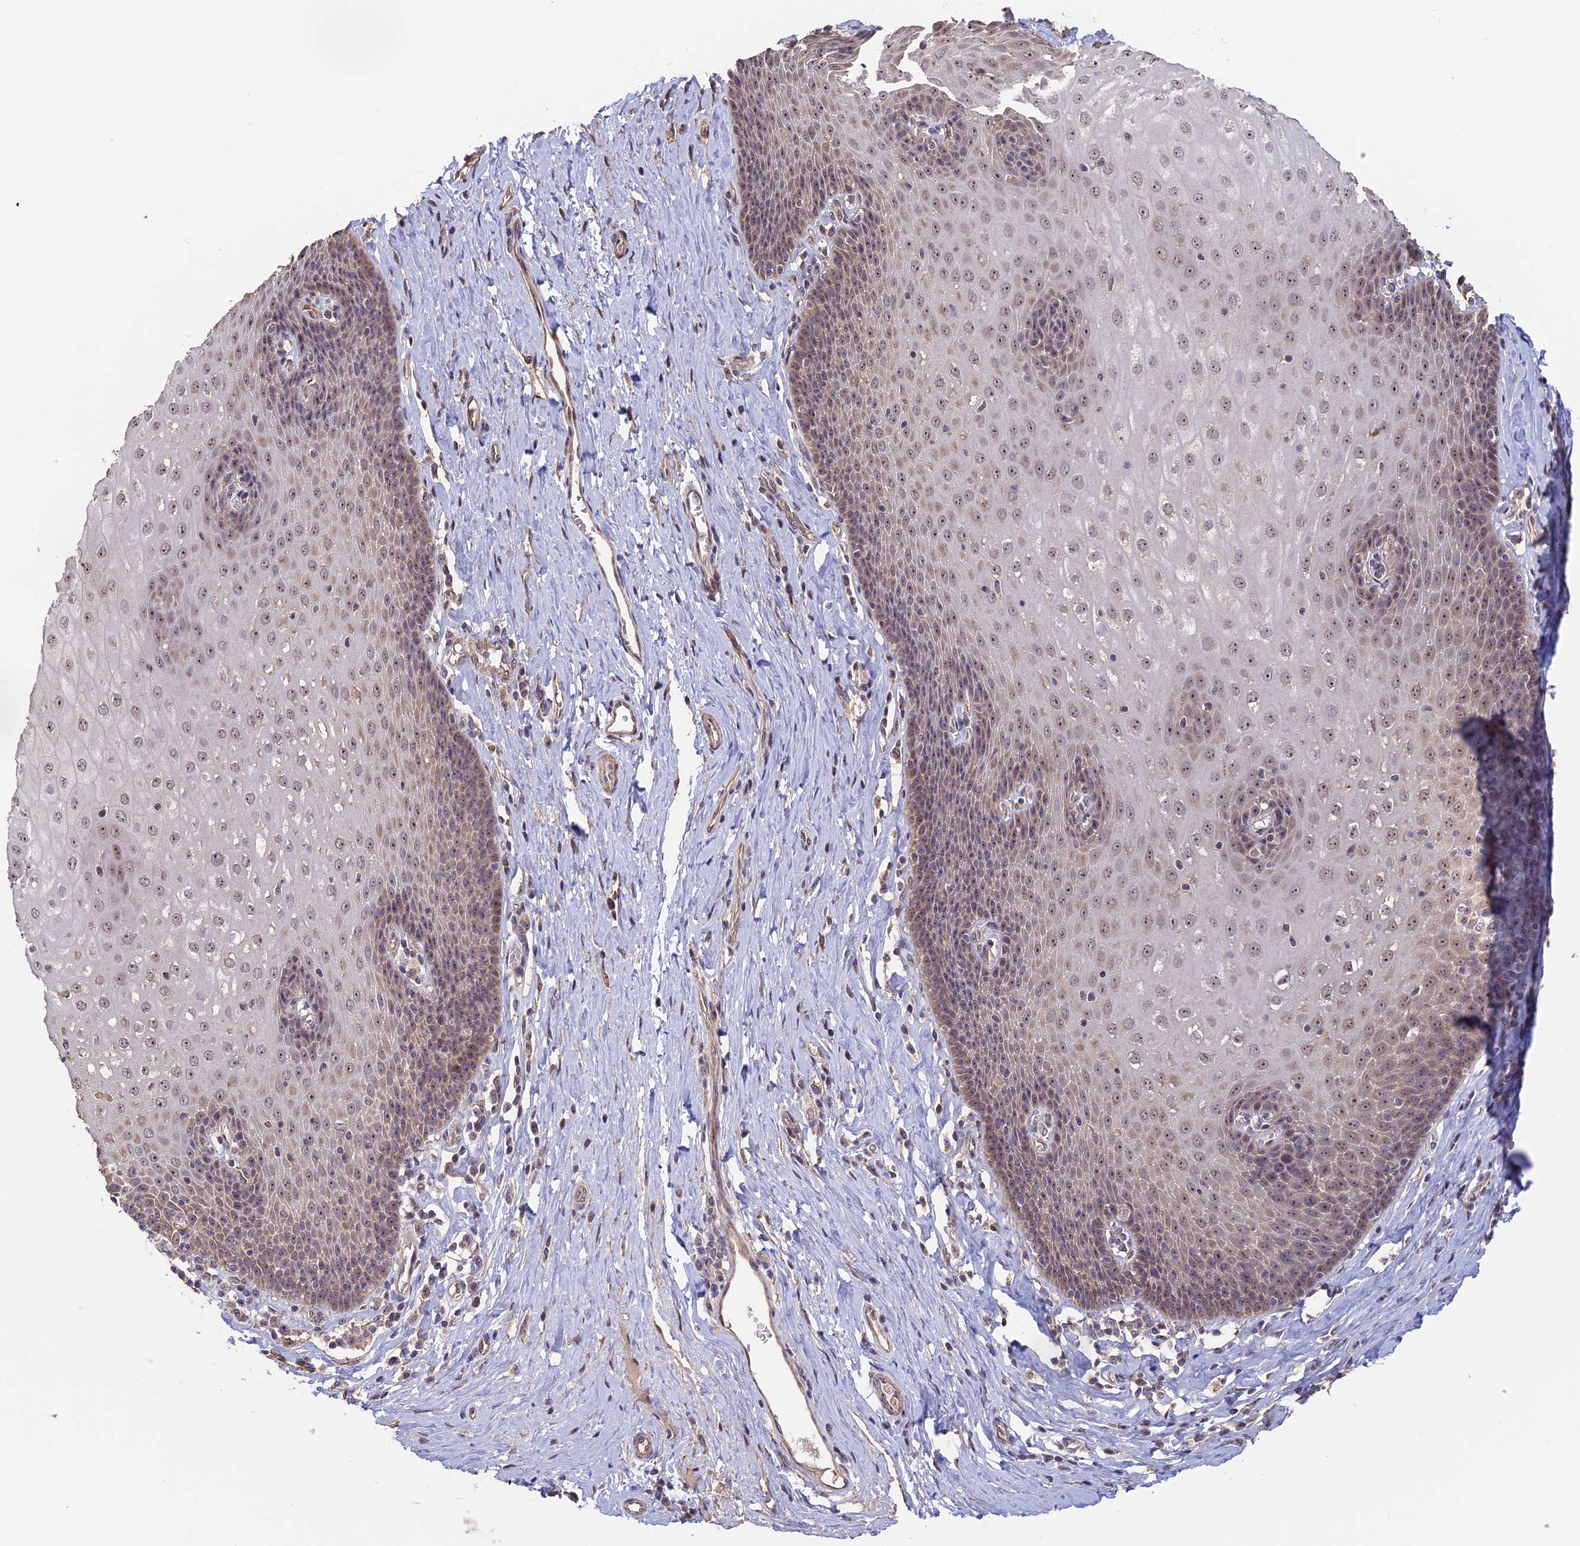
{"staining": {"intensity": "weak", "quantity": ">75%", "location": "cytoplasmic/membranous,nuclear"}, "tissue": "esophagus", "cell_type": "Squamous epithelial cells", "image_type": "normal", "snomed": [{"axis": "morphology", "description": "Normal tissue, NOS"}, {"axis": "topography", "description": "Esophagus"}], "caption": "A brown stain labels weak cytoplasmic/membranous,nuclear staining of a protein in squamous epithelial cells of unremarkable human esophagus. (brown staining indicates protein expression, while blue staining denotes nuclei).", "gene": "FAM98C", "patient": {"sex": "female", "age": 61}}